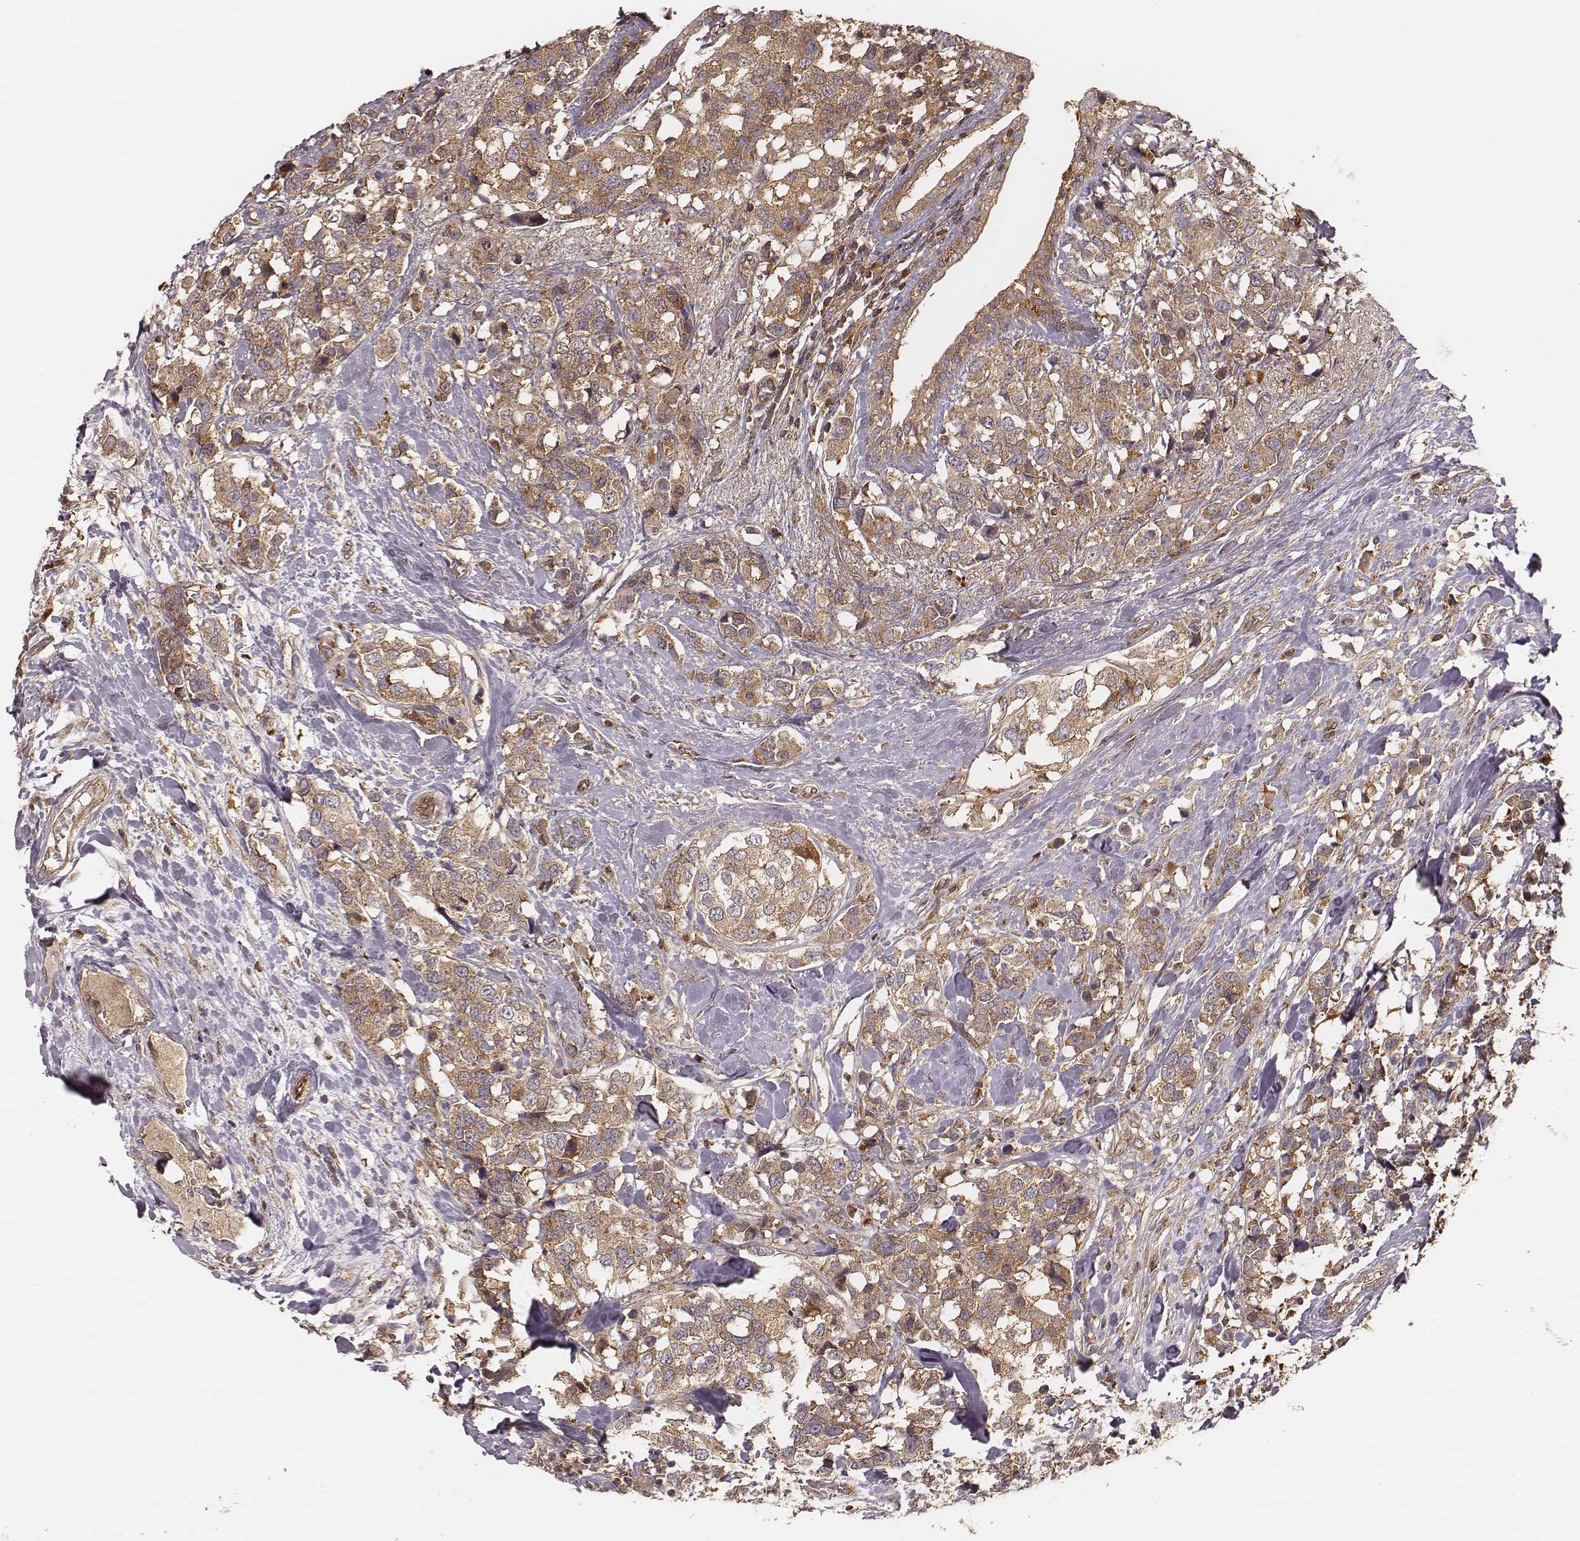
{"staining": {"intensity": "moderate", "quantity": ">75%", "location": "cytoplasmic/membranous"}, "tissue": "breast cancer", "cell_type": "Tumor cells", "image_type": "cancer", "snomed": [{"axis": "morphology", "description": "Lobular carcinoma"}, {"axis": "topography", "description": "Breast"}], "caption": "Protein expression analysis of breast cancer (lobular carcinoma) demonstrates moderate cytoplasmic/membranous expression in approximately >75% of tumor cells.", "gene": "CARS1", "patient": {"sex": "female", "age": 59}}